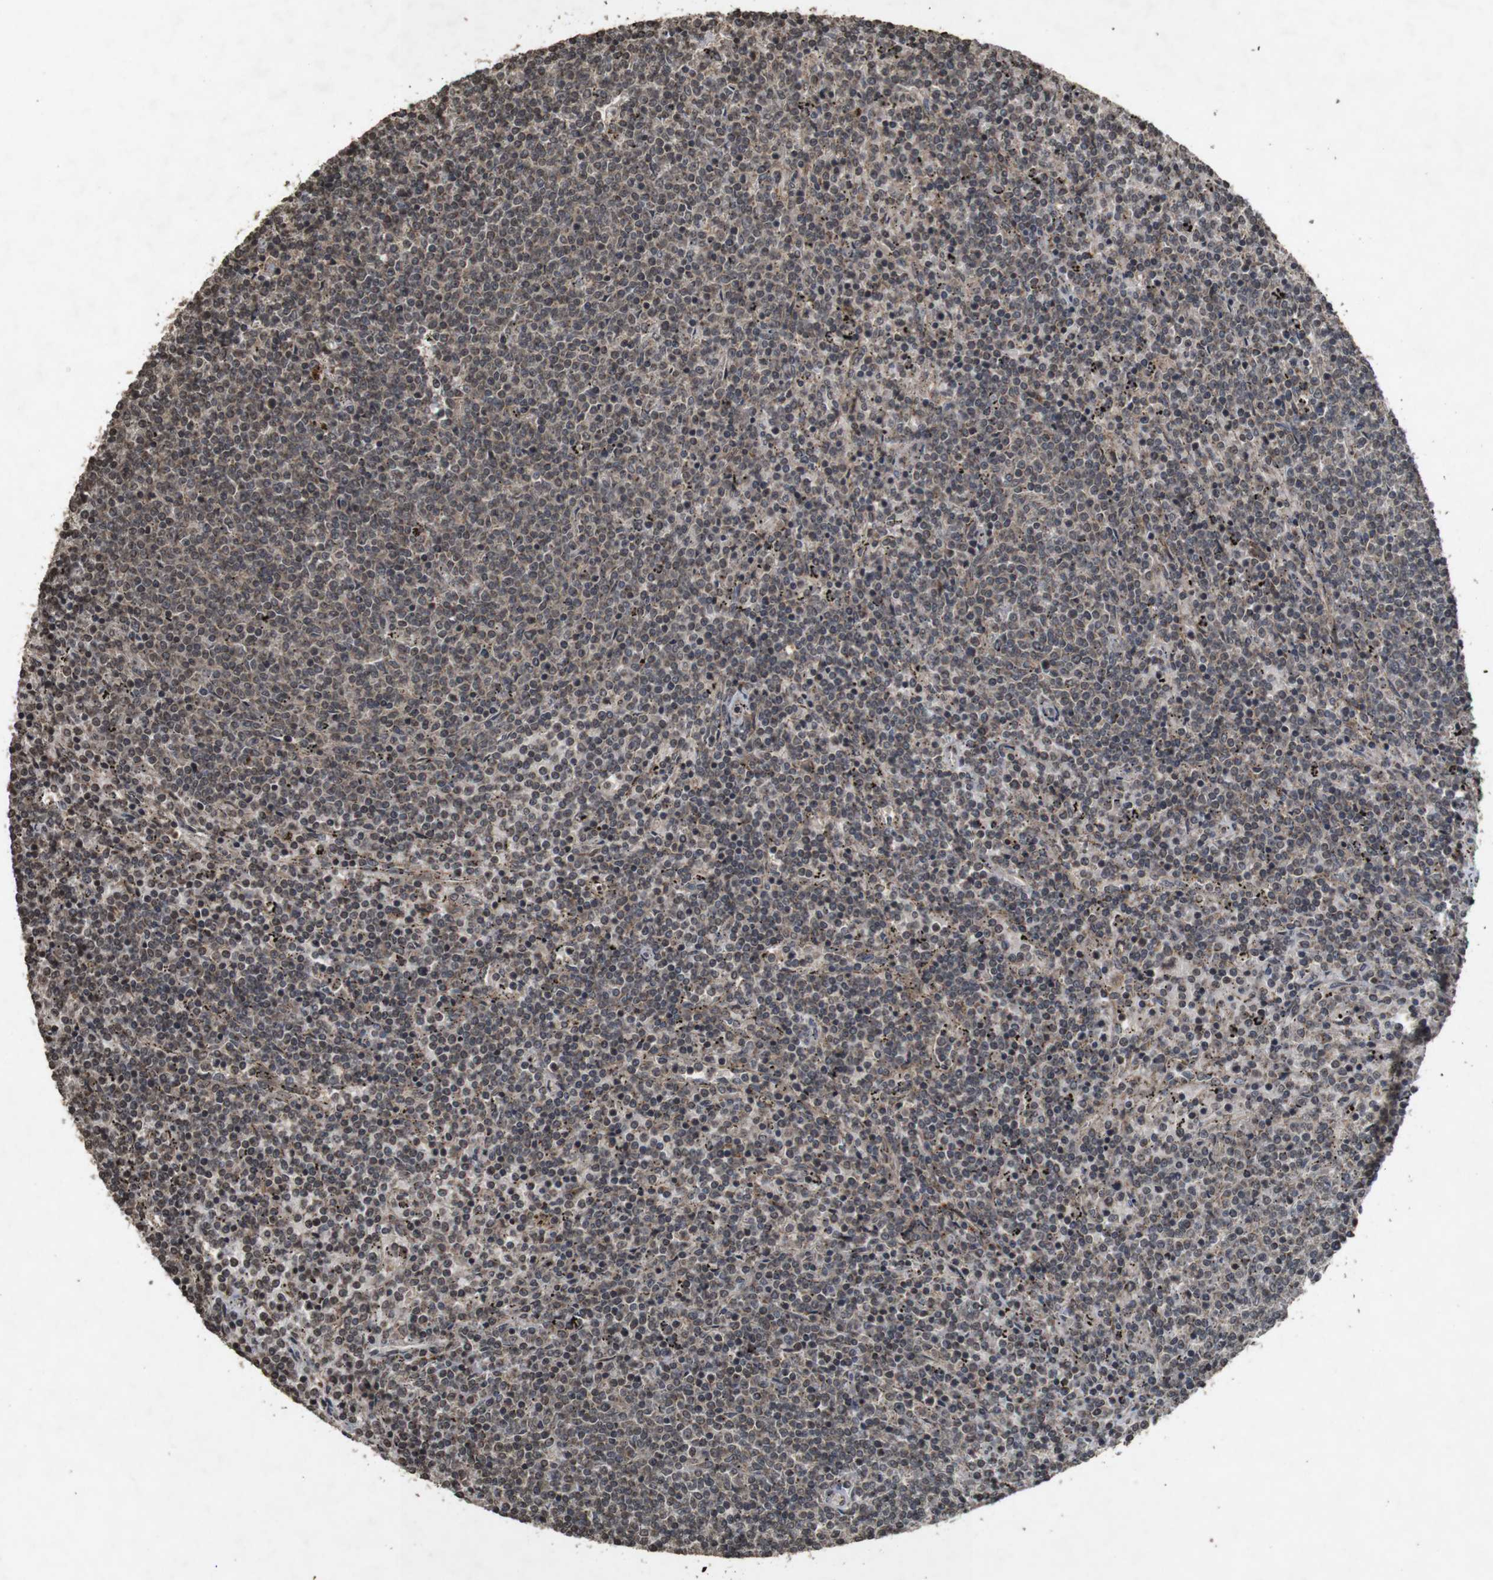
{"staining": {"intensity": "weak", "quantity": "<25%", "location": "cytoplasmic/membranous"}, "tissue": "lymphoma", "cell_type": "Tumor cells", "image_type": "cancer", "snomed": [{"axis": "morphology", "description": "Malignant lymphoma, non-Hodgkin's type, Low grade"}, {"axis": "topography", "description": "Spleen"}], "caption": "Immunohistochemical staining of human malignant lymphoma, non-Hodgkin's type (low-grade) reveals no significant expression in tumor cells.", "gene": "SORL1", "patient": {"sex": "female", "age": 50}}